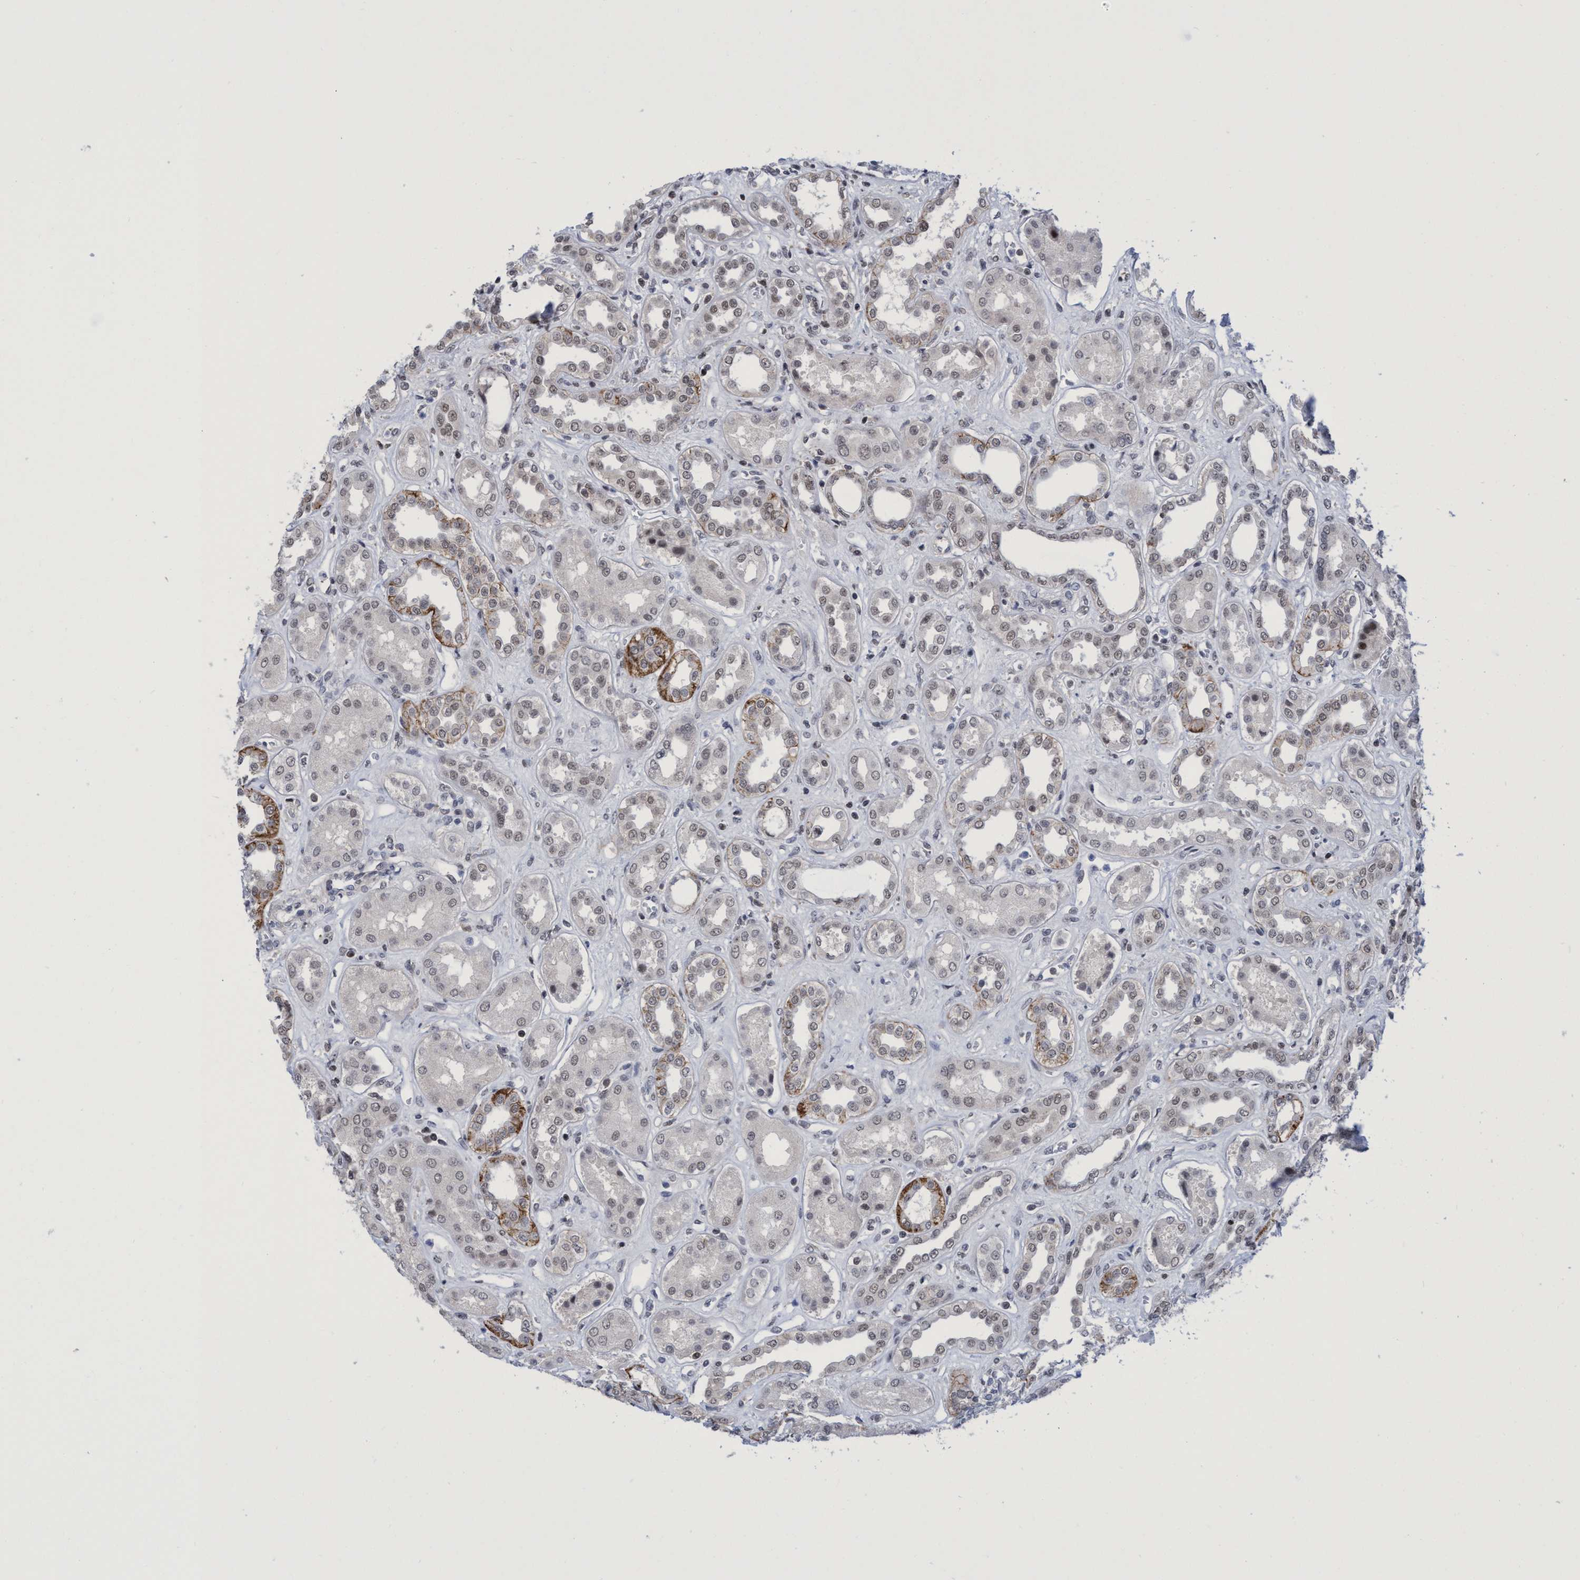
{"staining": {"intensity": "moderate", "quantity": "<25%", "location": "nuclear"}, "tissue": "kidney", "cell_type": "Cells in glomeruli", "image_type": "normal", "snomed": [{"axis": "morphology", "description": "Normal tissue, NOS"}, {"axis": "topography", "description": "Kidney"}], "caption": "Immunohistochemistry staining of benign kidney, which shows low levels of moderate nuclear staining in about <25% of cells in glomeruli indicating moderate nuclear protein staining. The staining was performed using DAB (brown) for protein detection and nuclei were counterstained in hematoxylin (blue).", "gene": "C9orf78", "patient": {"sex": "male", "age": 59}}